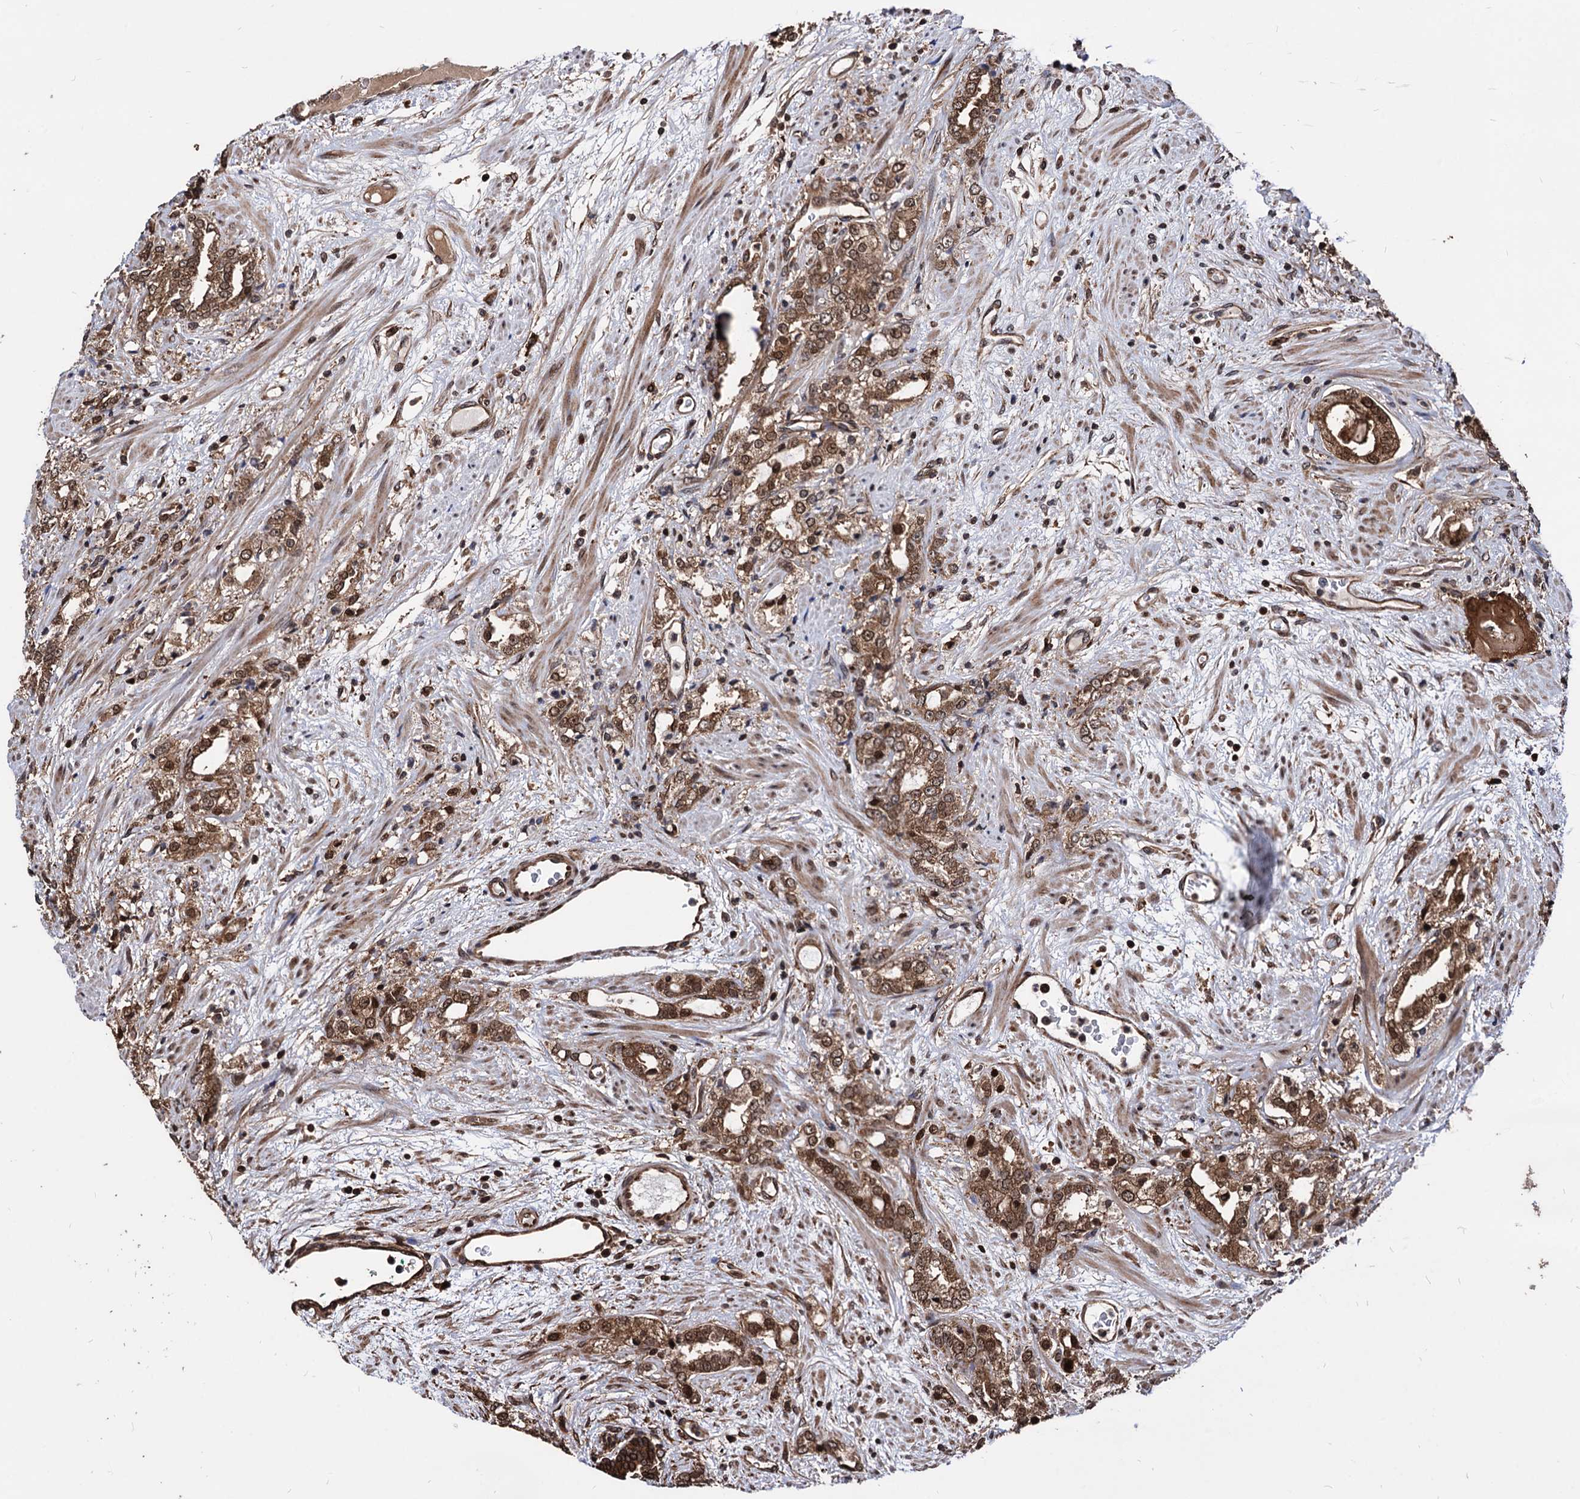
{"staining": {"intensity": "moderate", "quantity": ">75%", "location": "cytoplasmic/membranous"}, "tissue": "prostate cancer", "cell_type": "Tumor cells", "image_type": "cancer", "snomed": [{"axis": "morphology", "description": "Adenocarcinoma, High grade"}, {"axis": "topography", "description": "Prostate"}], "caption": "Prostate adenocarcinoma (high-grade) stained with a brown dye exhibits moderate cytoplasmic/membranous positive staining in about >75% of tumor cells.", "gene": "ANKRD12", "patient": {"sex": "male", "age": 64}}